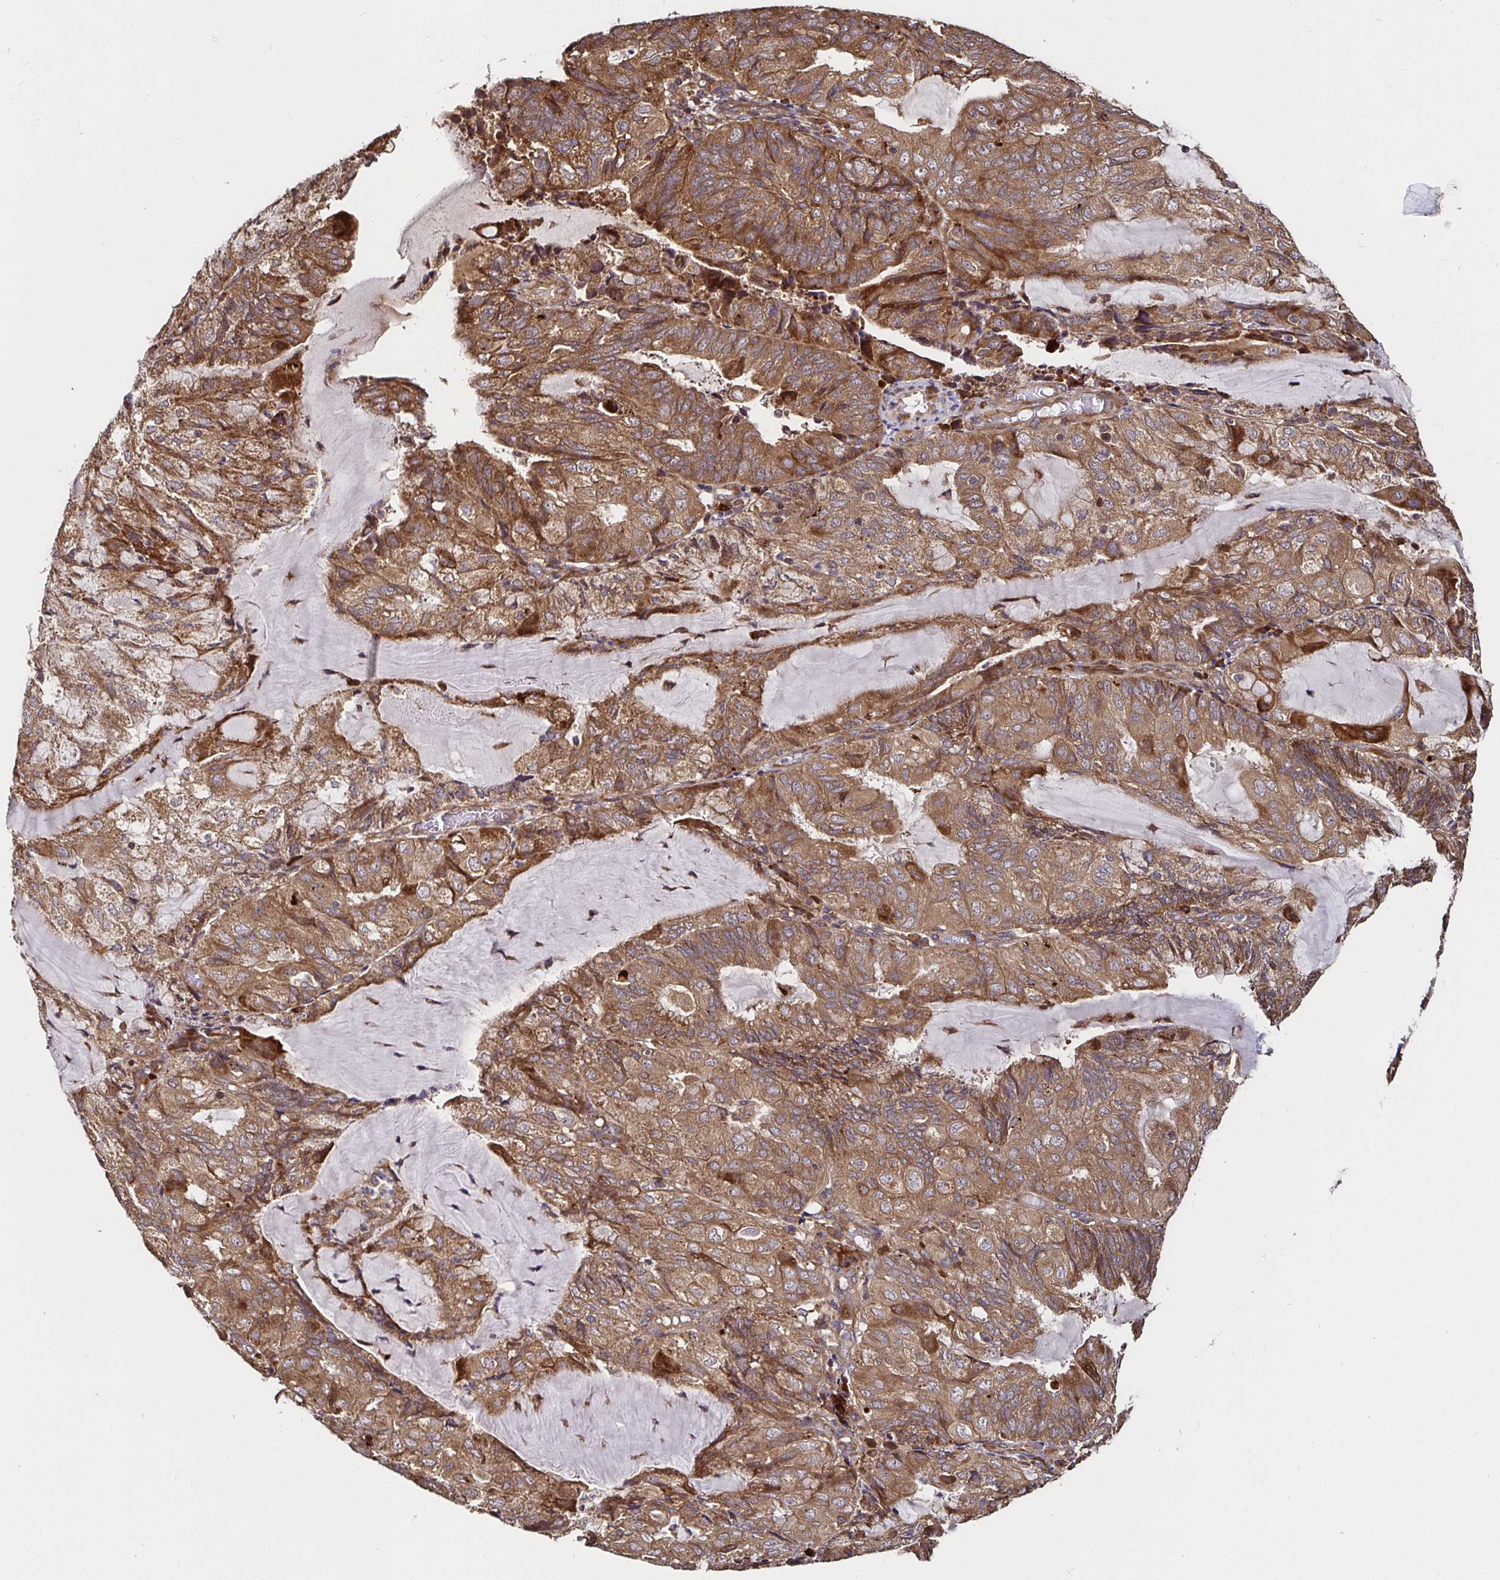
{"staining": {"intensity": "moderate", "quantity": ">75%", "location": "cytoplasmic/membranous"}, "tissue": "endometrial cancer", "cell_type": "Tumor cells", "image_type": "cancer", "snomed": [{"axis": "morphology", "description": "Adenocarcinoma, NOS"}, {"axis": "topography", "description": "Endometrium"}], "caption": "This micrograph displays immunohistochemistry (IHC) staining of endometrial cancer, with medium moderate cytoplasmic/membranous expression in approximately >75% of tumor cells.", "gene": "MLST8", "patient": {"sex": "female", "age": 81}}